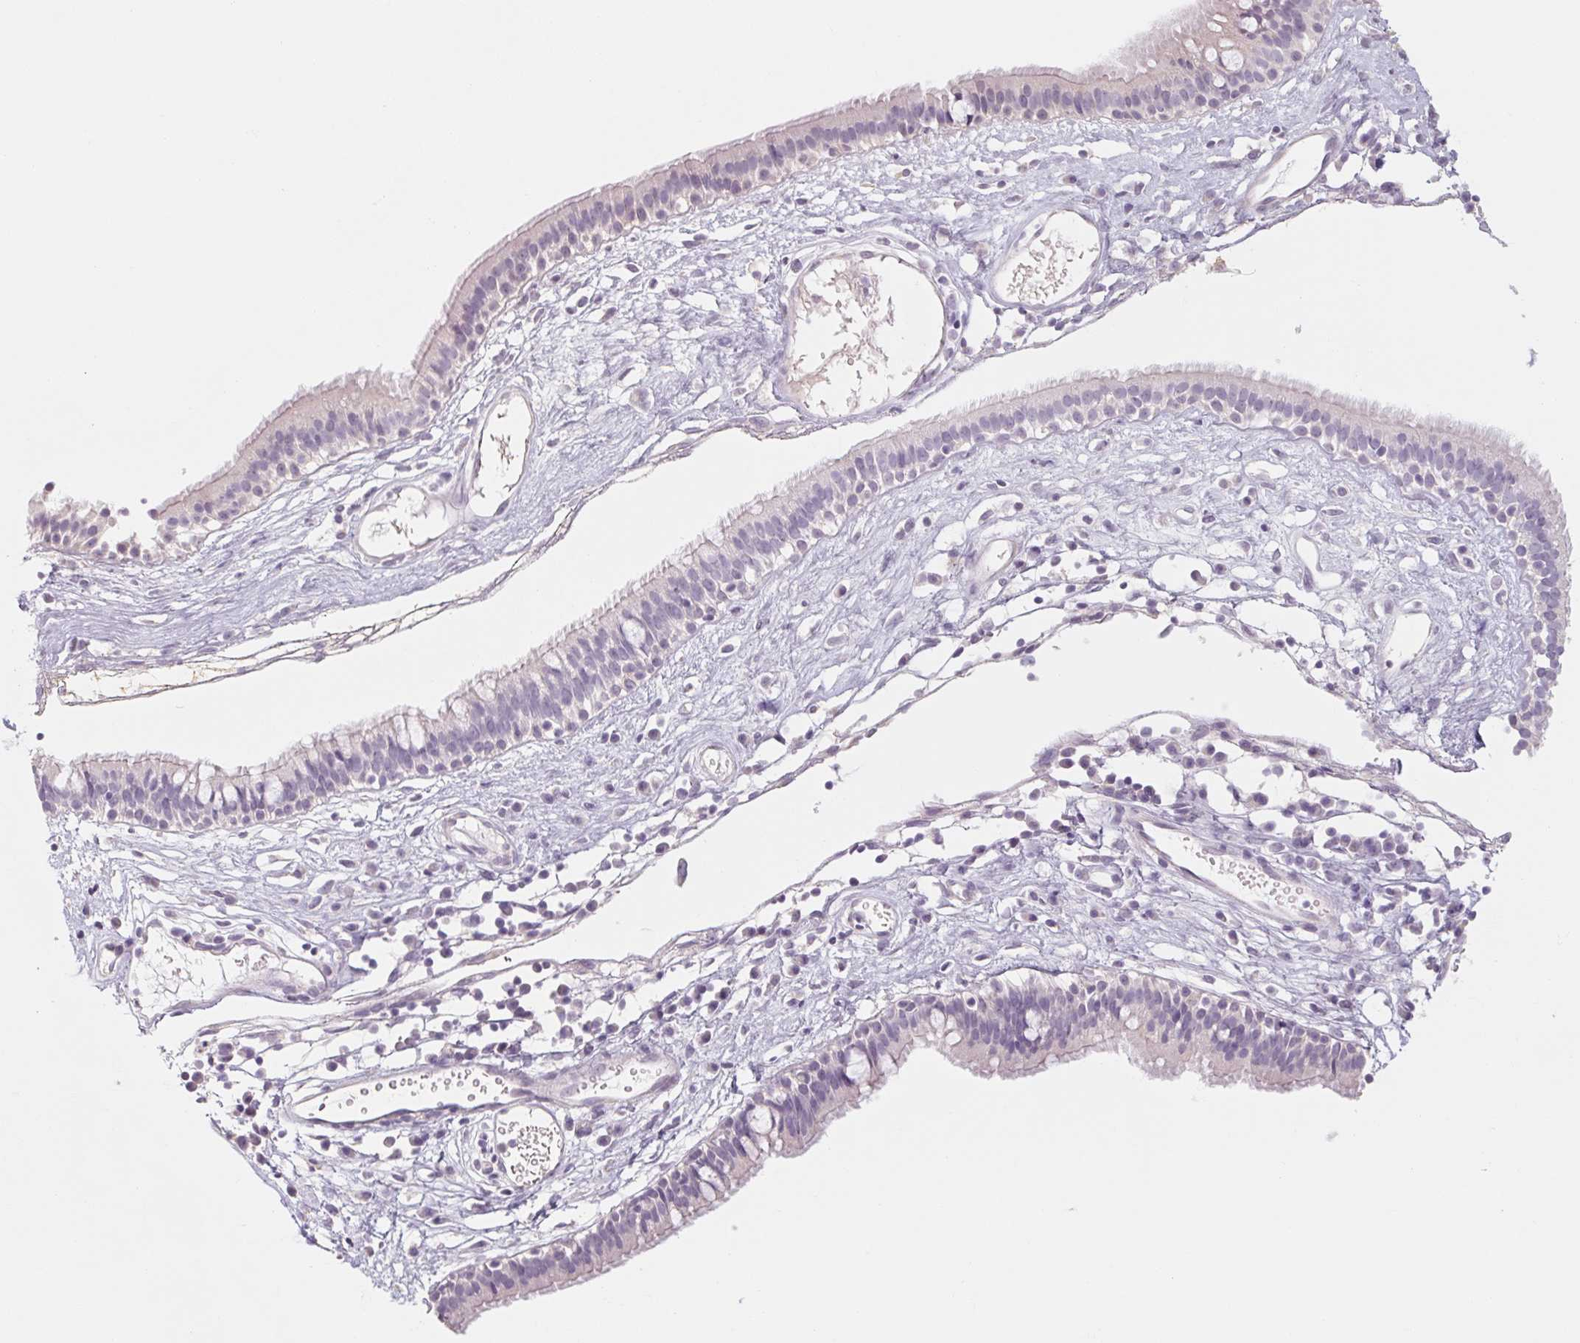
{"staining": {"intensity": "negative", "quantity": "none", "location": "none"}, "tissue": "nasopharynx", "cell_type": "Respiratory epithelial cells", "image_type": "normal", "snomed": [{"axis": "morphology", "description": "Normal tissue, NOS"}, {"axis": "topography", "description": "Nasopharynx"}], "caption": "IHC of benign human nasopharynx exhibits no expression in respiratory epithelial cells. (Brightfield microscopy of DAB IHC at high magnification).", "gene": "POU1F1", "patient": {"sex": "male", "age": 24}}